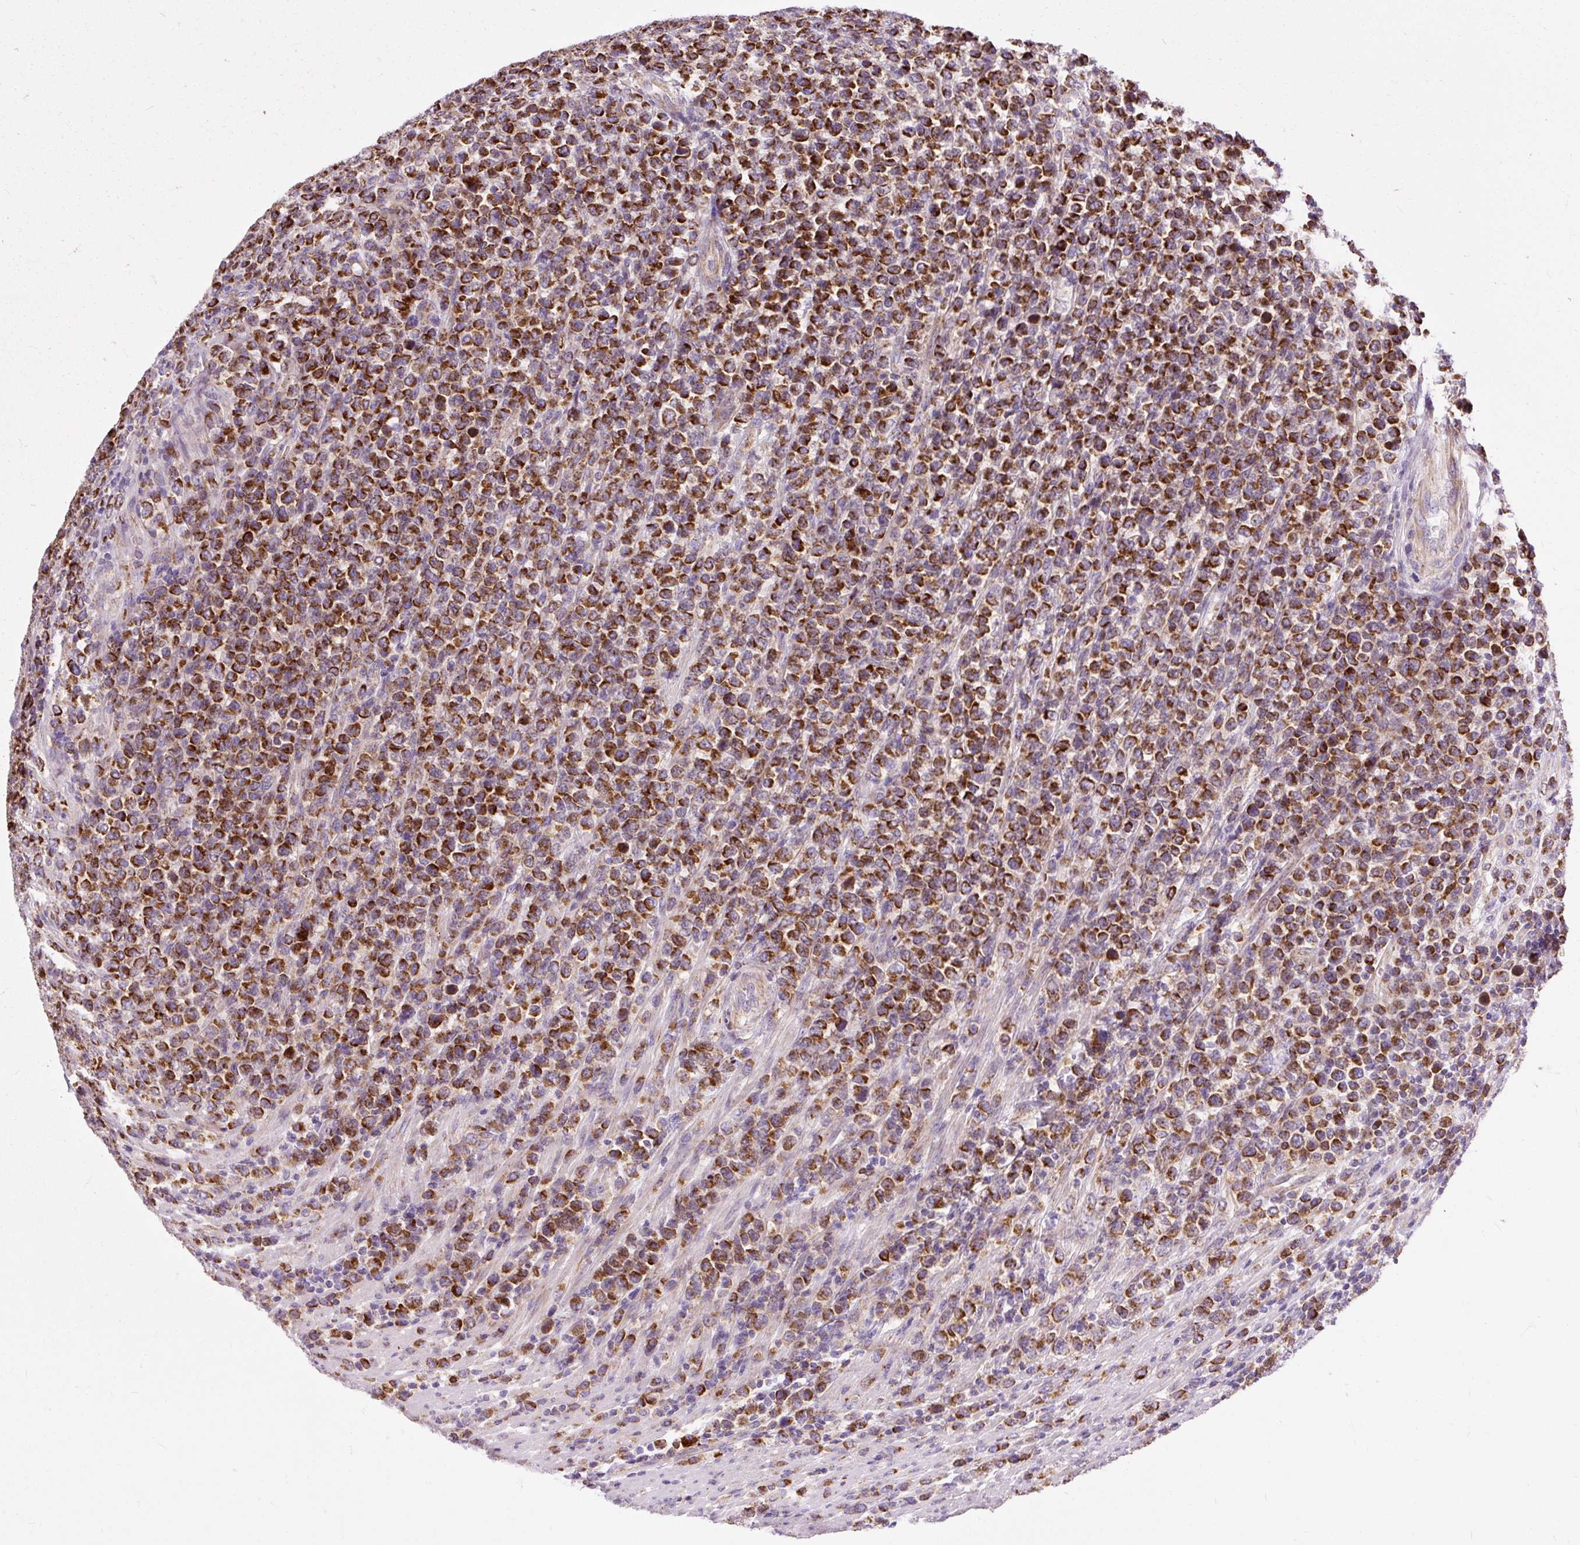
{"staining": {"intensity": "strong", "quantity": ">75%", "location": "cytoplasmic/membranous"}, "tissue": "lymphoma", "cell_type": "Tumor cells", "image_type": "cancer", "snomed": [{"axis": "morphology", "description": "Malignant lymphoma, non-Hodgkin's type, High grade"}, {"axis": "topography", "description": "Soft tissue"}], "caption": "An immunohistochemistry (IHC) photomicrograph of neoplastic tissue is shown. Protein staining in brown labels strong cytoplasmic/membranous positivity in high-grade malignant lymphoma, non-Hodgkin's type within tumor cells.", "gene": "TM2D3", "patient": {"sex": "female", "age": 56}}